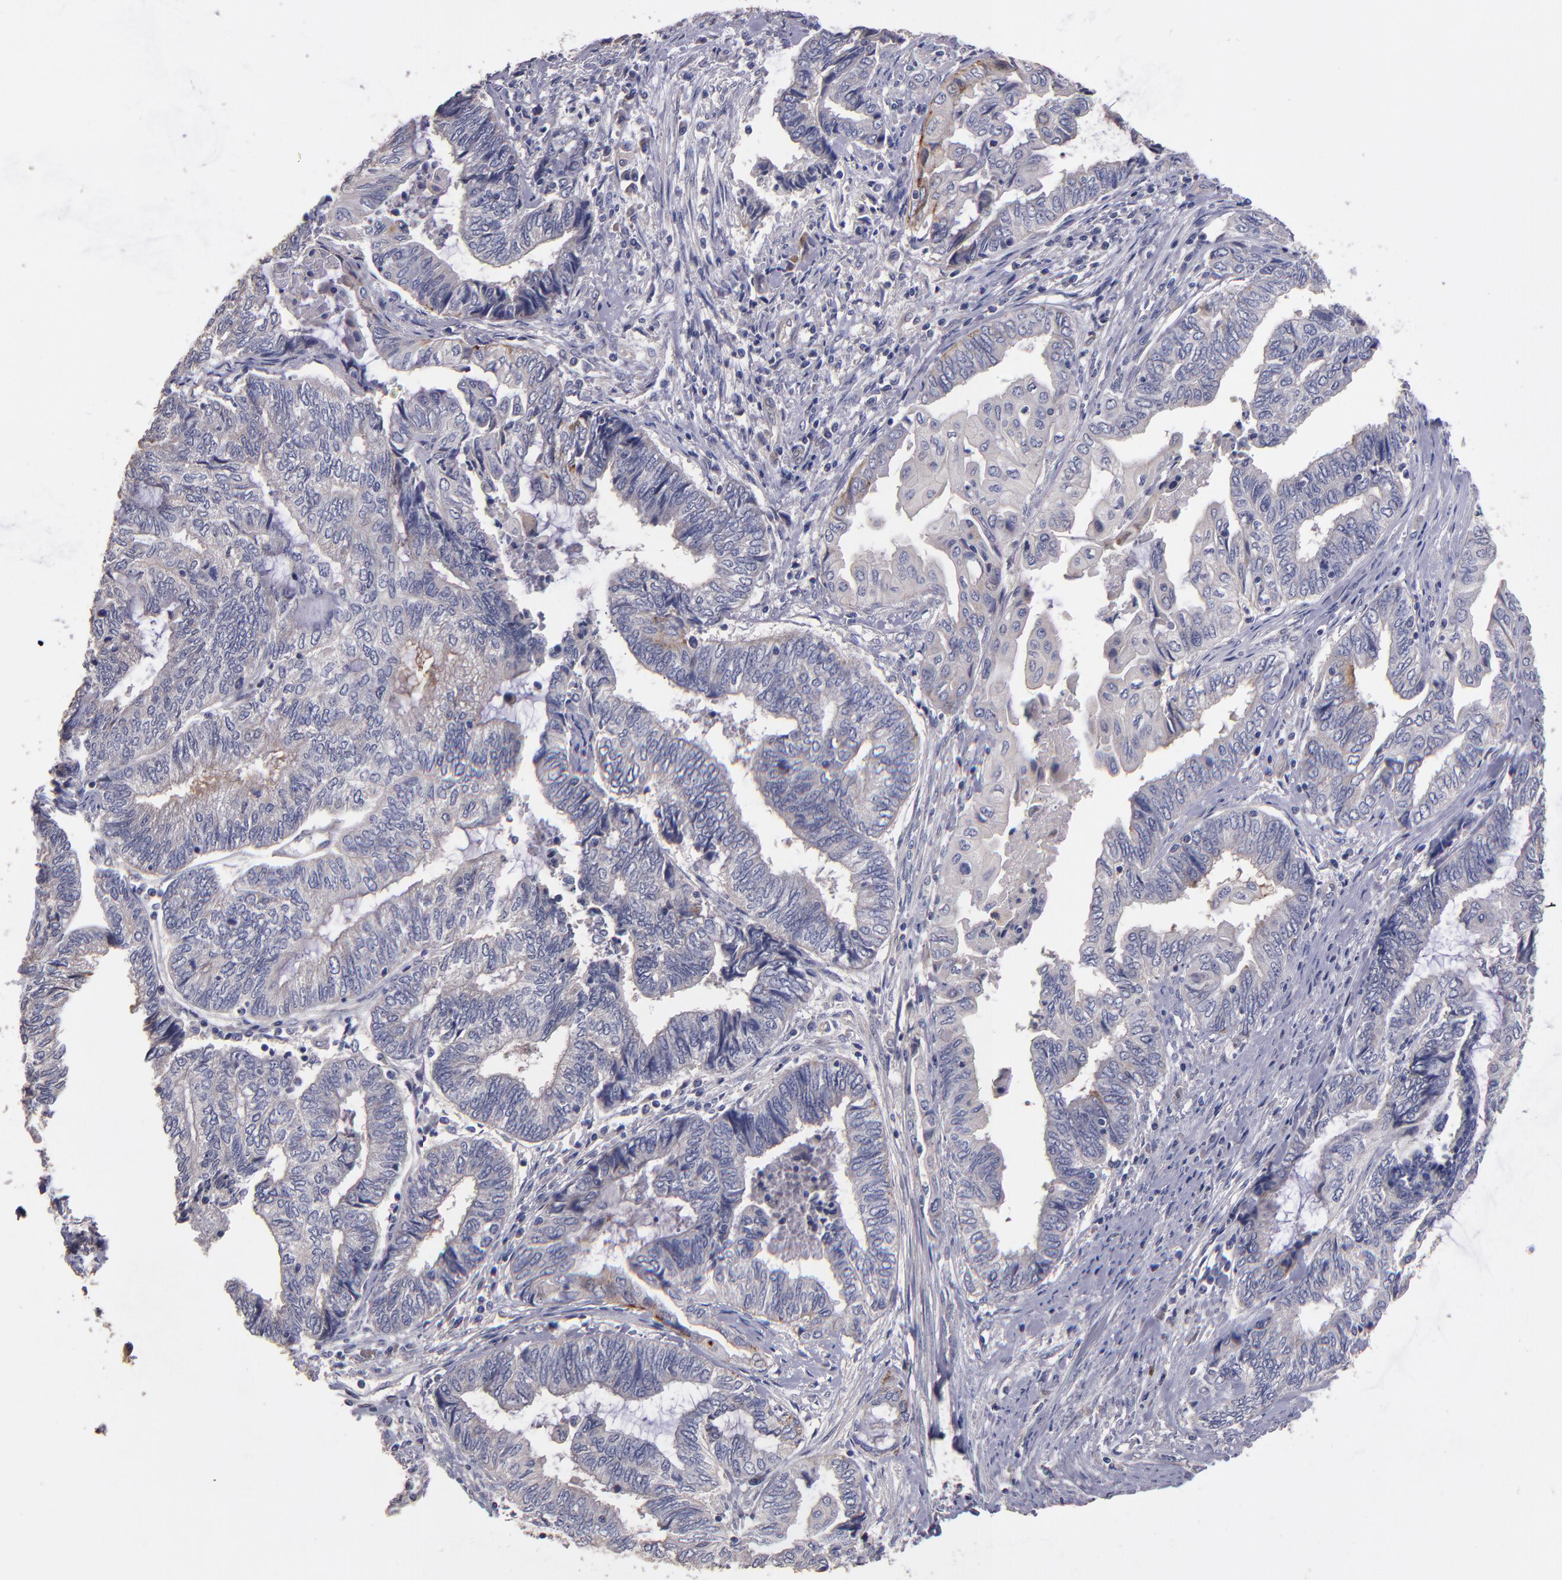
{"staining": {"intensity": "weak", "quantity": "<25%", "location": "cytoplasmic/membranous"}, "tissue": "endometrial cancer", "cell_type": "Tumor cells", "image_type": "cancer", "snomed": [{"axis": "morphology", "description": "Adenocarcinoma, NOS"}, {"axis": "topography", "description": "Uterus"}, {"axis": "topography", "description": "Endometrium"}], "caption": "The image shows no staining of tumor cells in endometrial adenocarcinoma. (DAB IHC, high magnification).", "gene": "MAGEE1", "patient": {"sex": "female", "age": 70}}